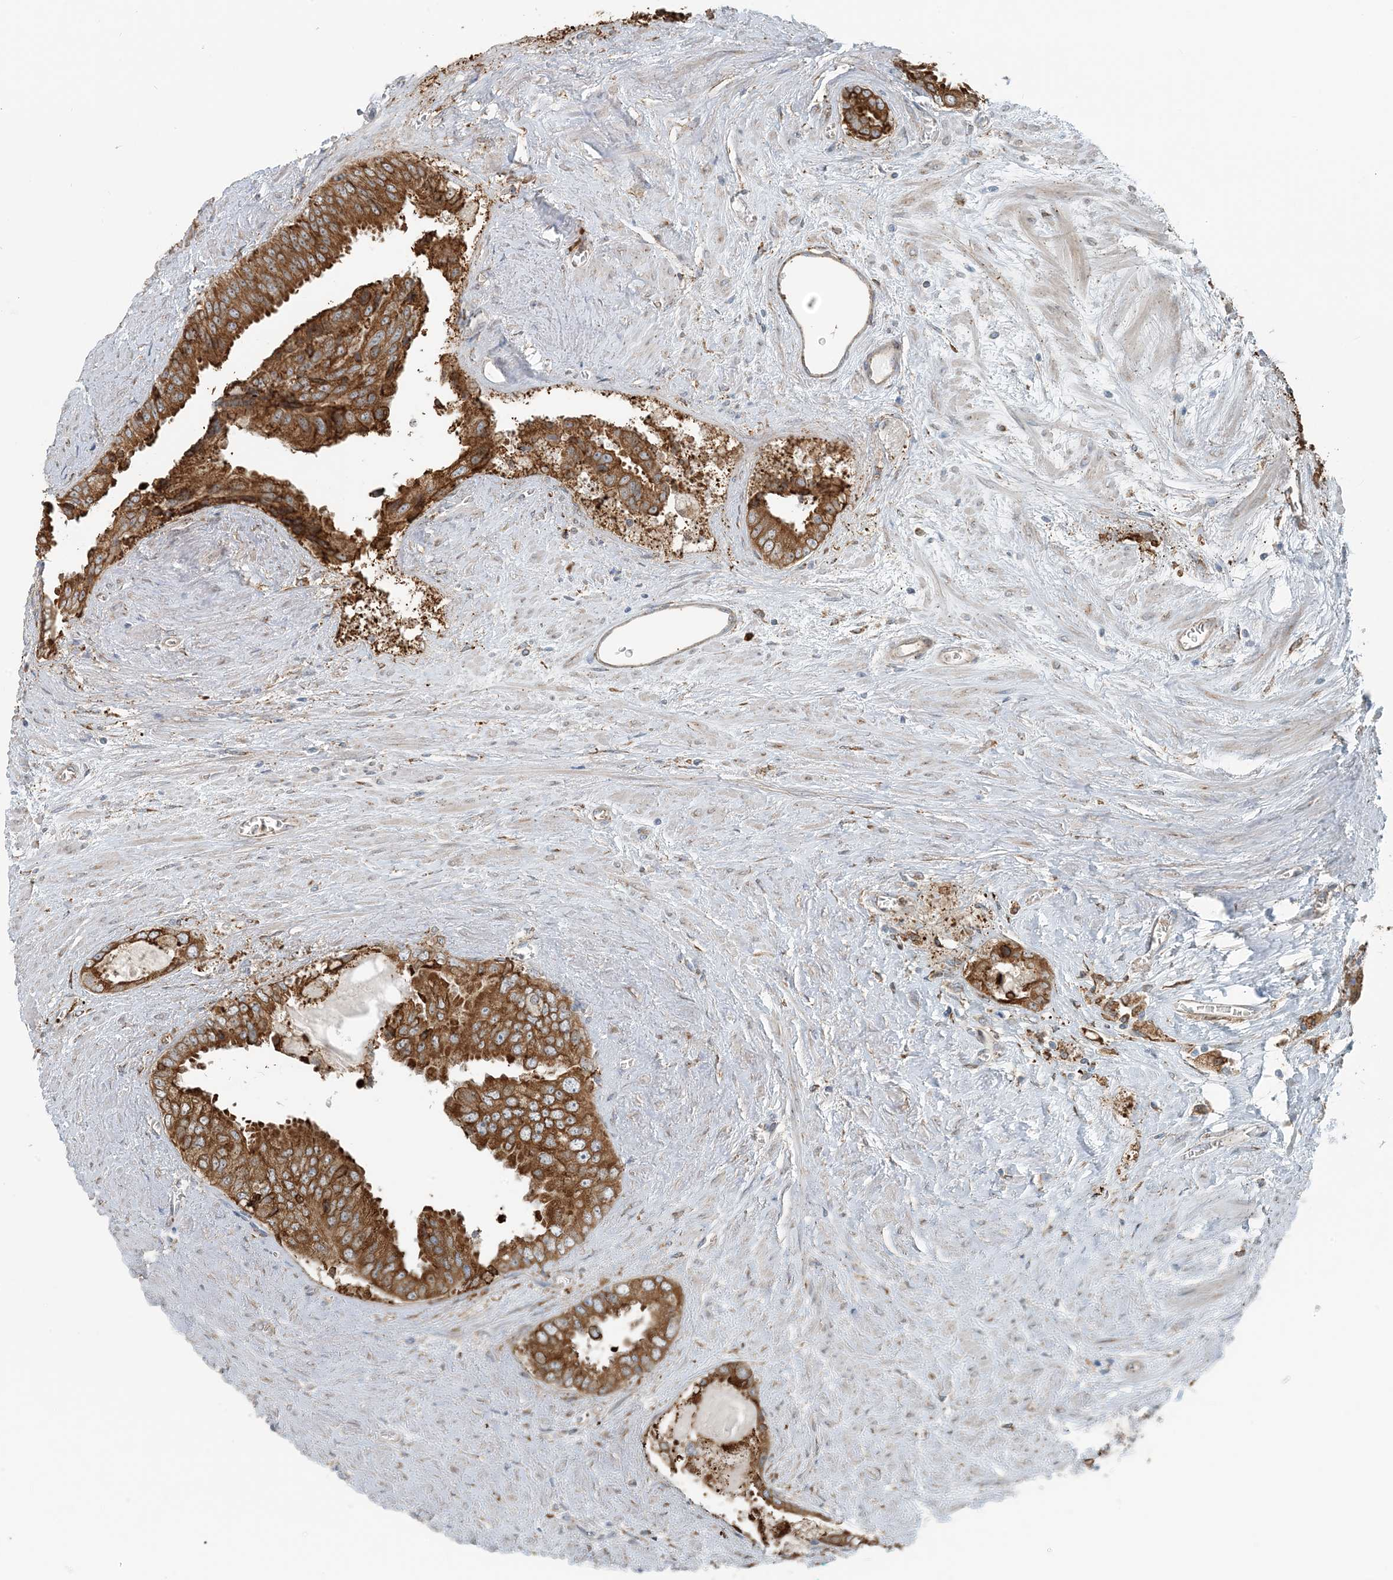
{"staining": {"intensity": "moderate", "quantity": ">75%", "location": "cytoplasmic/membranous"}, "tissue": "prostate cancer", "cell_type": "Tumor cells", "image_type": "cancer", "snomed": [{"axis": "morphology", "description": "Adenocarcinoma, High grade"}, {"axis": "topography", "description": "Prostate"}], "caption": "Tumor cells exhibit medium levels of moderate cytoplasmic/membranous positivity in about >75% of cells in prostate adenocarcinoma (high-grade).", "gene": "CERKL", "patient": {"sex": "male", "age": 58}}